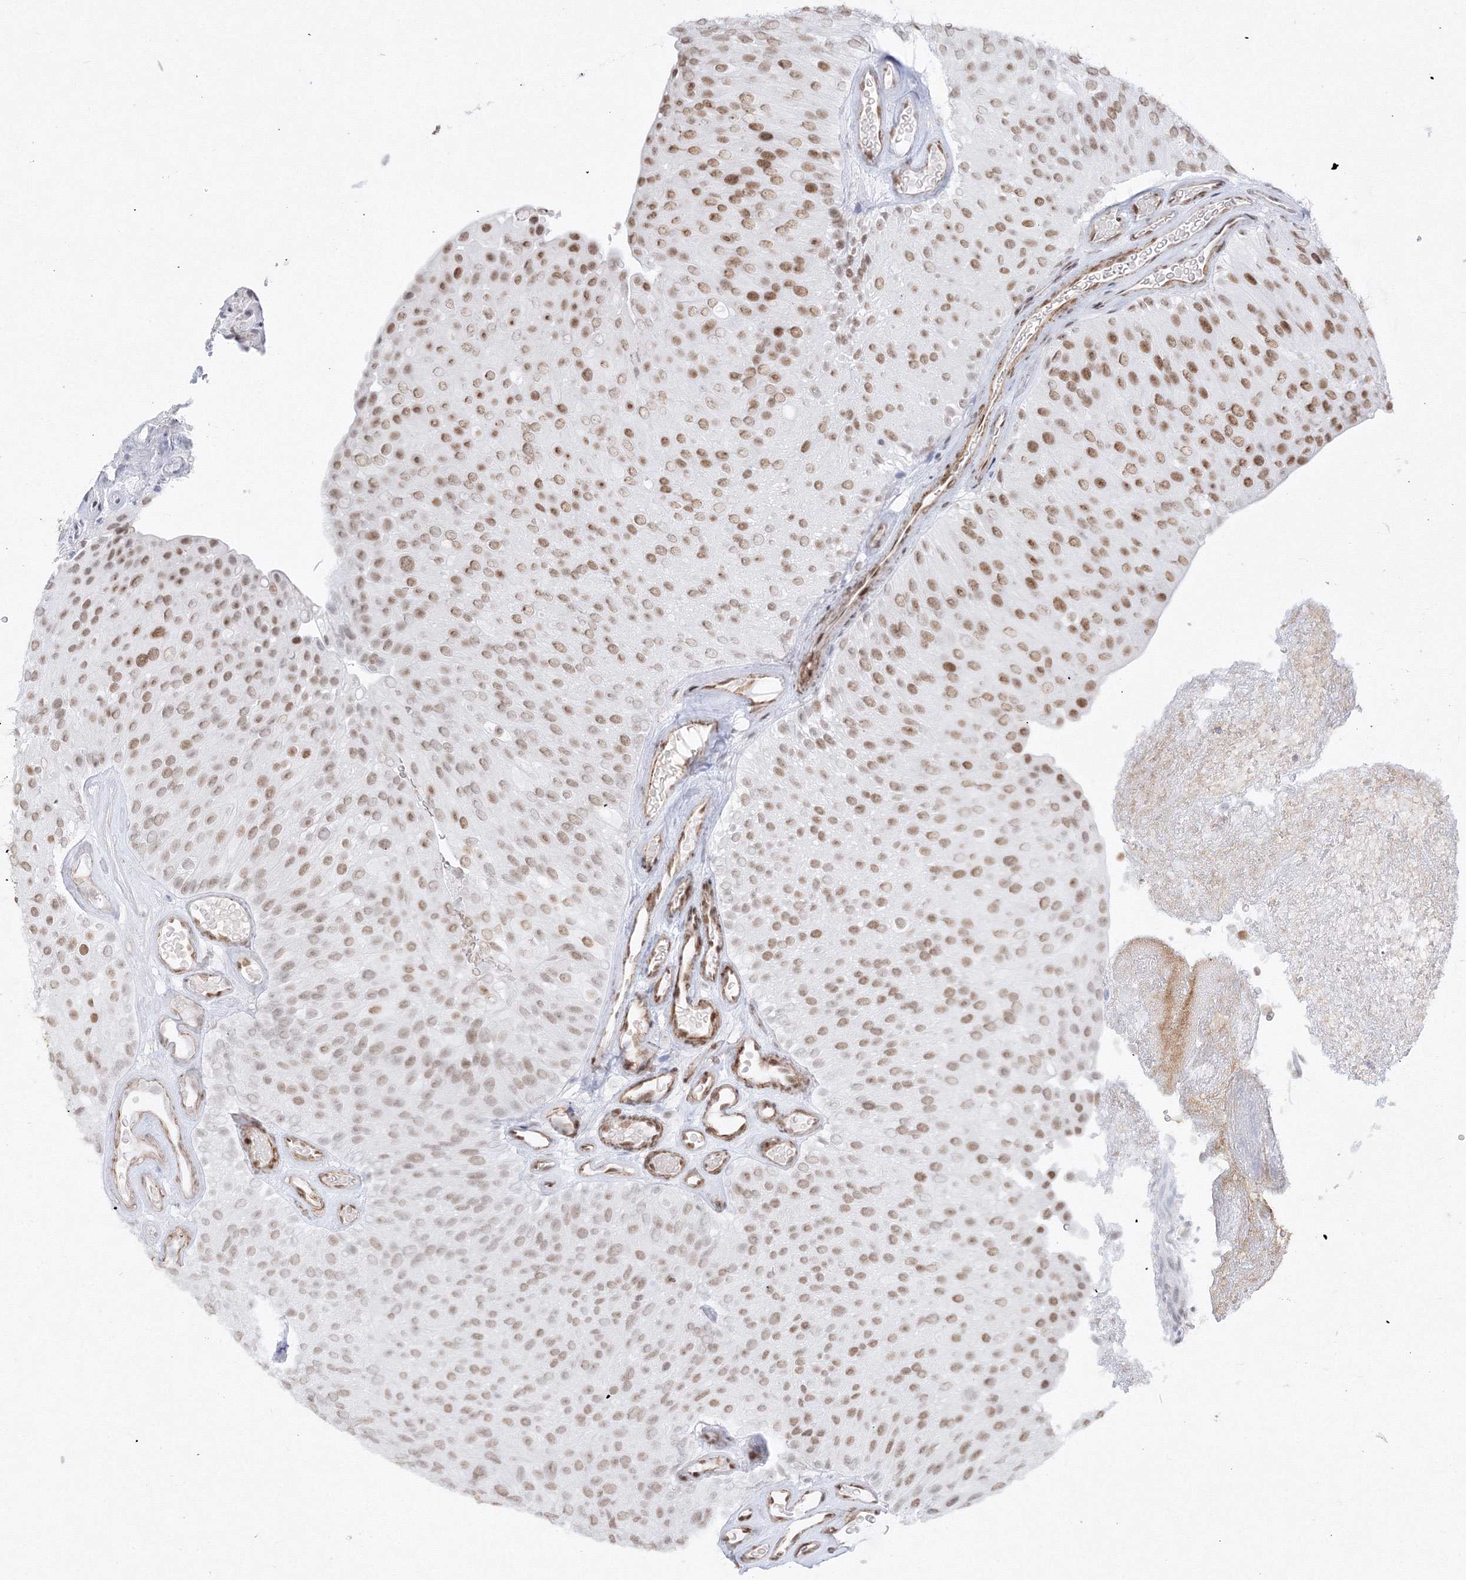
{"staining": {"intensity": "moderate", "quantity": "25%-75%", "location": "nuclear"}, "tissue": "urothelial cancer", "cell_type": "Tumor cells", "image_type": "cancer", "snomed": [{"axis": "morphology", "description": "Urothelial carcinoma, Low grade"}, {"axis": "topography", "description": "Urinary bladder"}], "caption": "The photomicrograph shows a brown stain indicating the presence of a protein in the nuclear of tumor cells in urothelial cancer.", "gene": "ZNF638", "patient": {"sex": "male", "age": 78}}